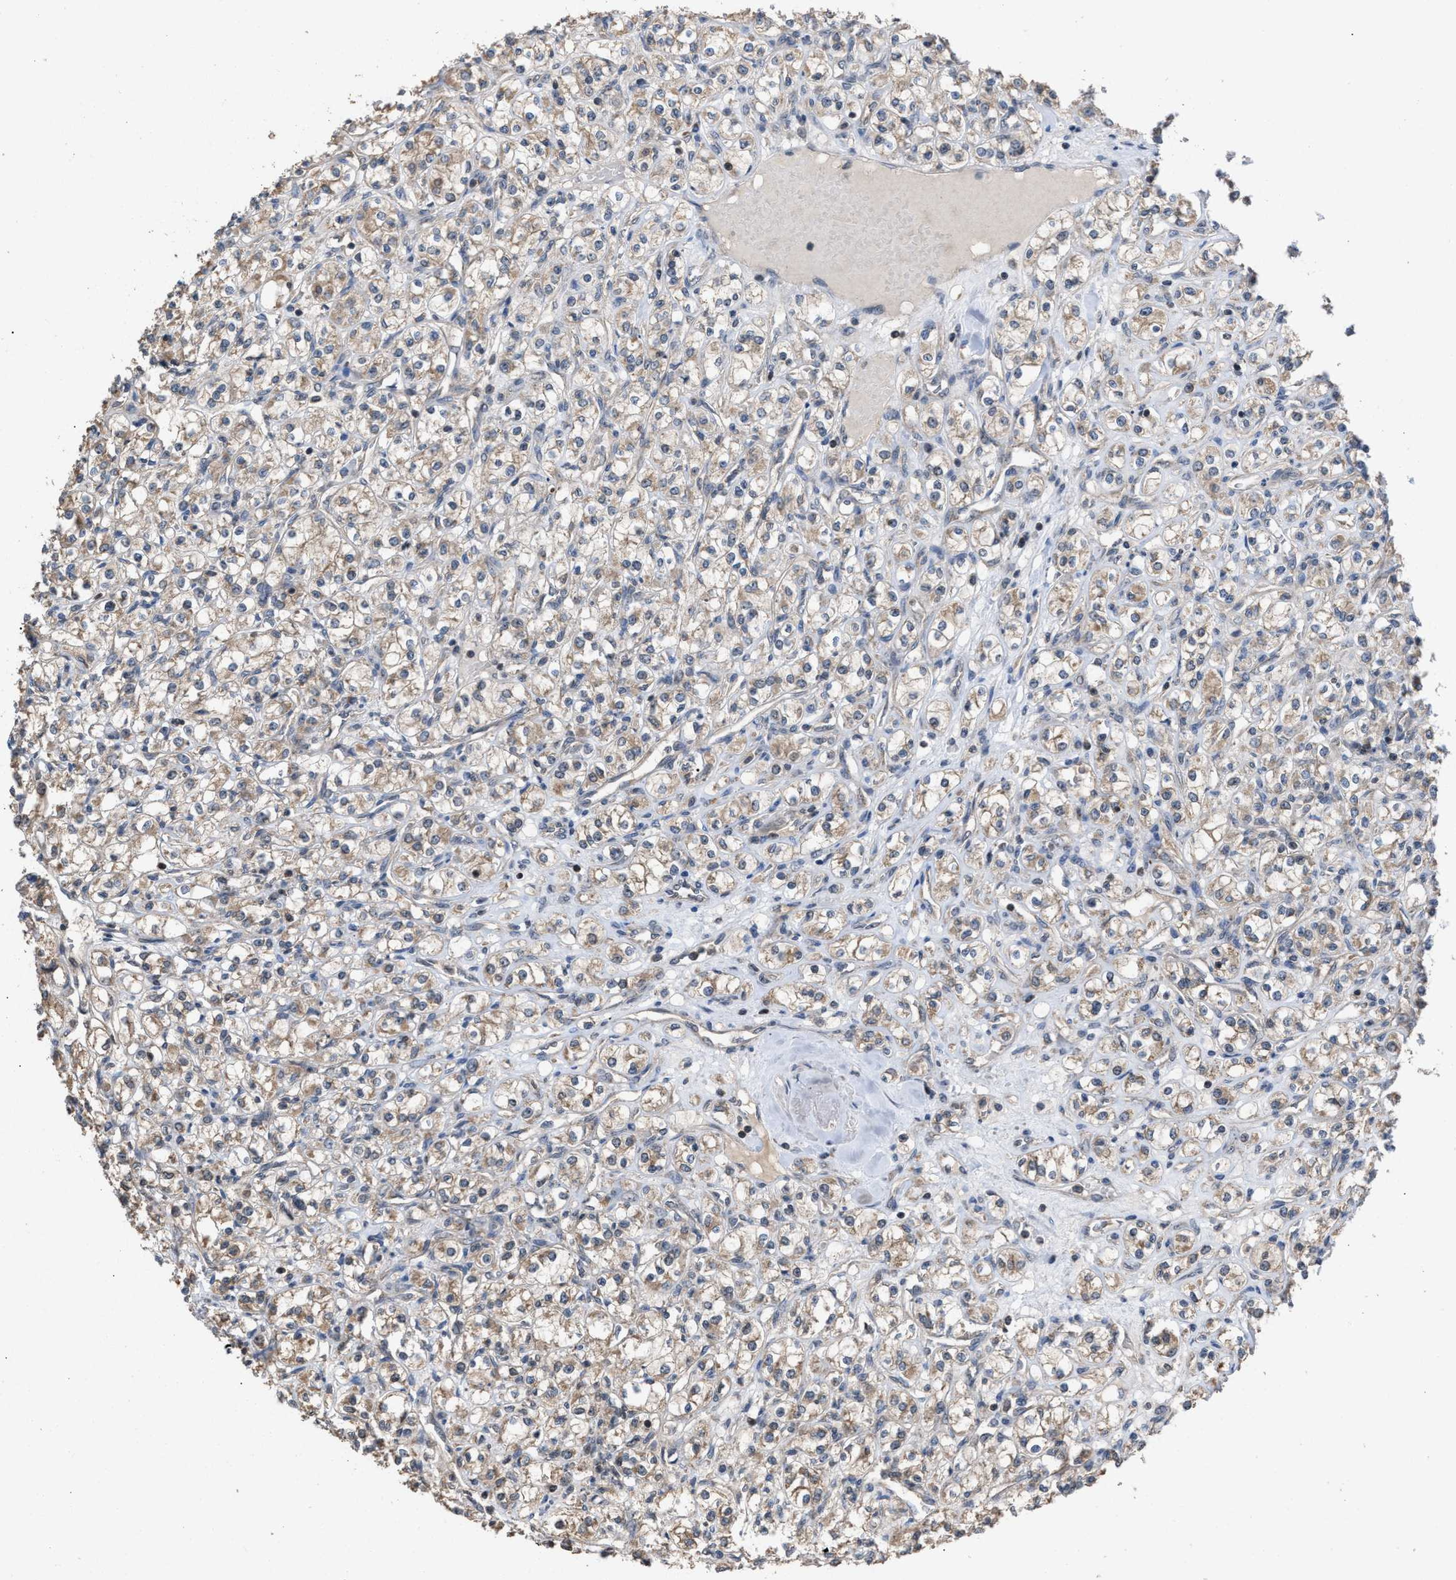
{"staining": {"intensity": "weak", "quantity": "25%-75%", "location": "cytoplasmic/membranous"}, "tissue": "renal cancer", "cell_type": "Tumor cells", "image_type": "cancer", "snomed": [{"axis": "morphology", "description": "Adenocarcinoma, NOS"}, {"axis": "topography", "description": "Kidney"}], "caption": "Brown immunohistochemical staining in renal cancer (adenocarcinoma) reveals weak cytoplasmic/membranous staining in approximately 25%-75% of tumor cells. (brown staining indicates protein expression, while blue staining denotes nuclei).", "gene": "C9orf78", "patient": {"sex": "male", "age": 77}}